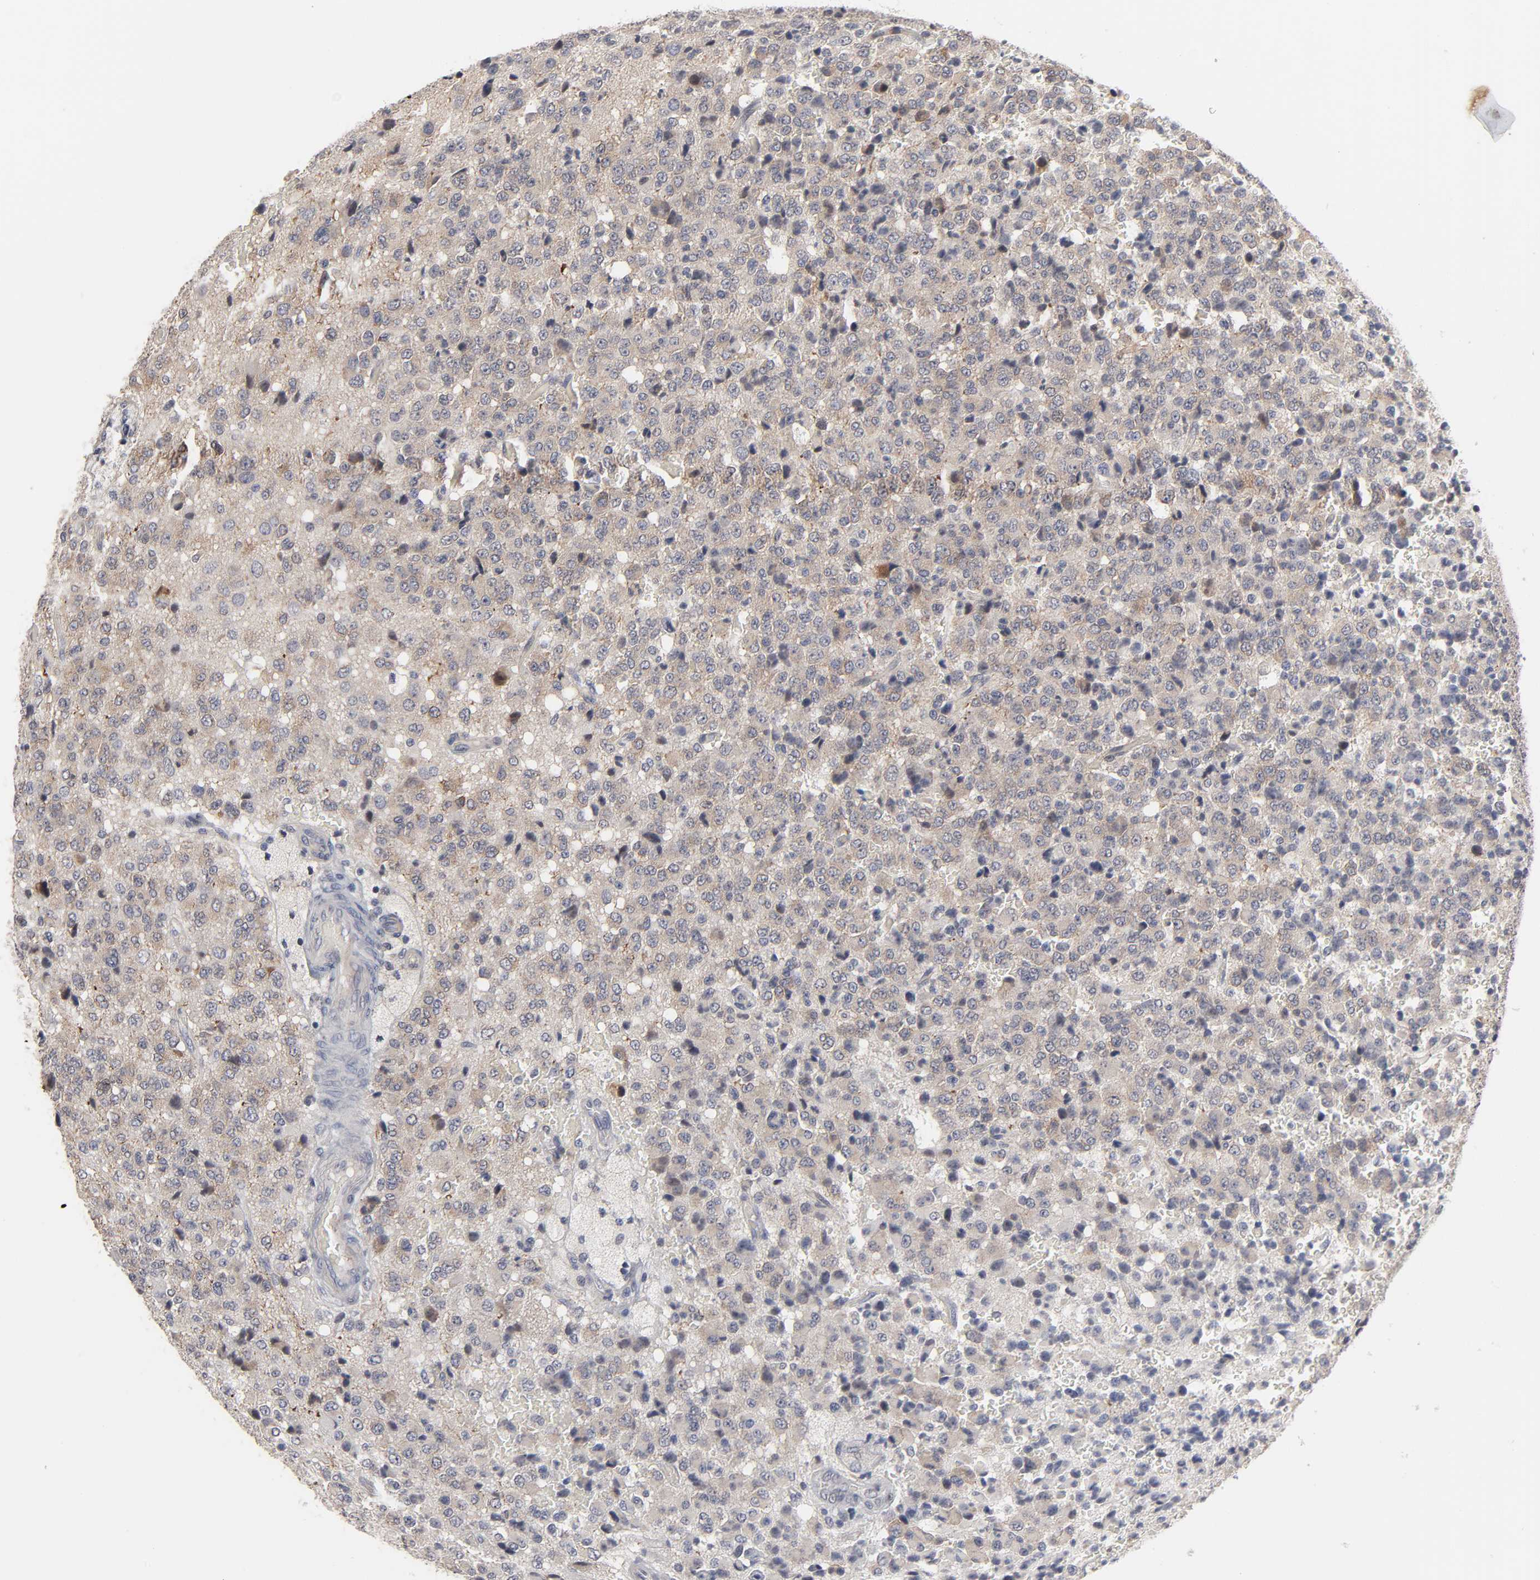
{"staining": {"intensity": "moderate", "quantity": "25%-75%", "location": "cytoplasmic/membranous"}, "tissue": "glioma", "cell_type": "Tumor cells", "image_type": "cancer", "snomed": [{"axis": "morphology", "description": "Glioma, malignant, High grade"}, {"axis": "topography", "description": "pancreas cauda"}], "caption": "Malignant glioma (high-grade) stained with immunohistochemistry demonstrates moderate cytoplasmic/membranous positivity in approximately 25%-75% of tumor cells.", "gene": "HNF4A", "patient": {"sex": "male", "age": 60}}